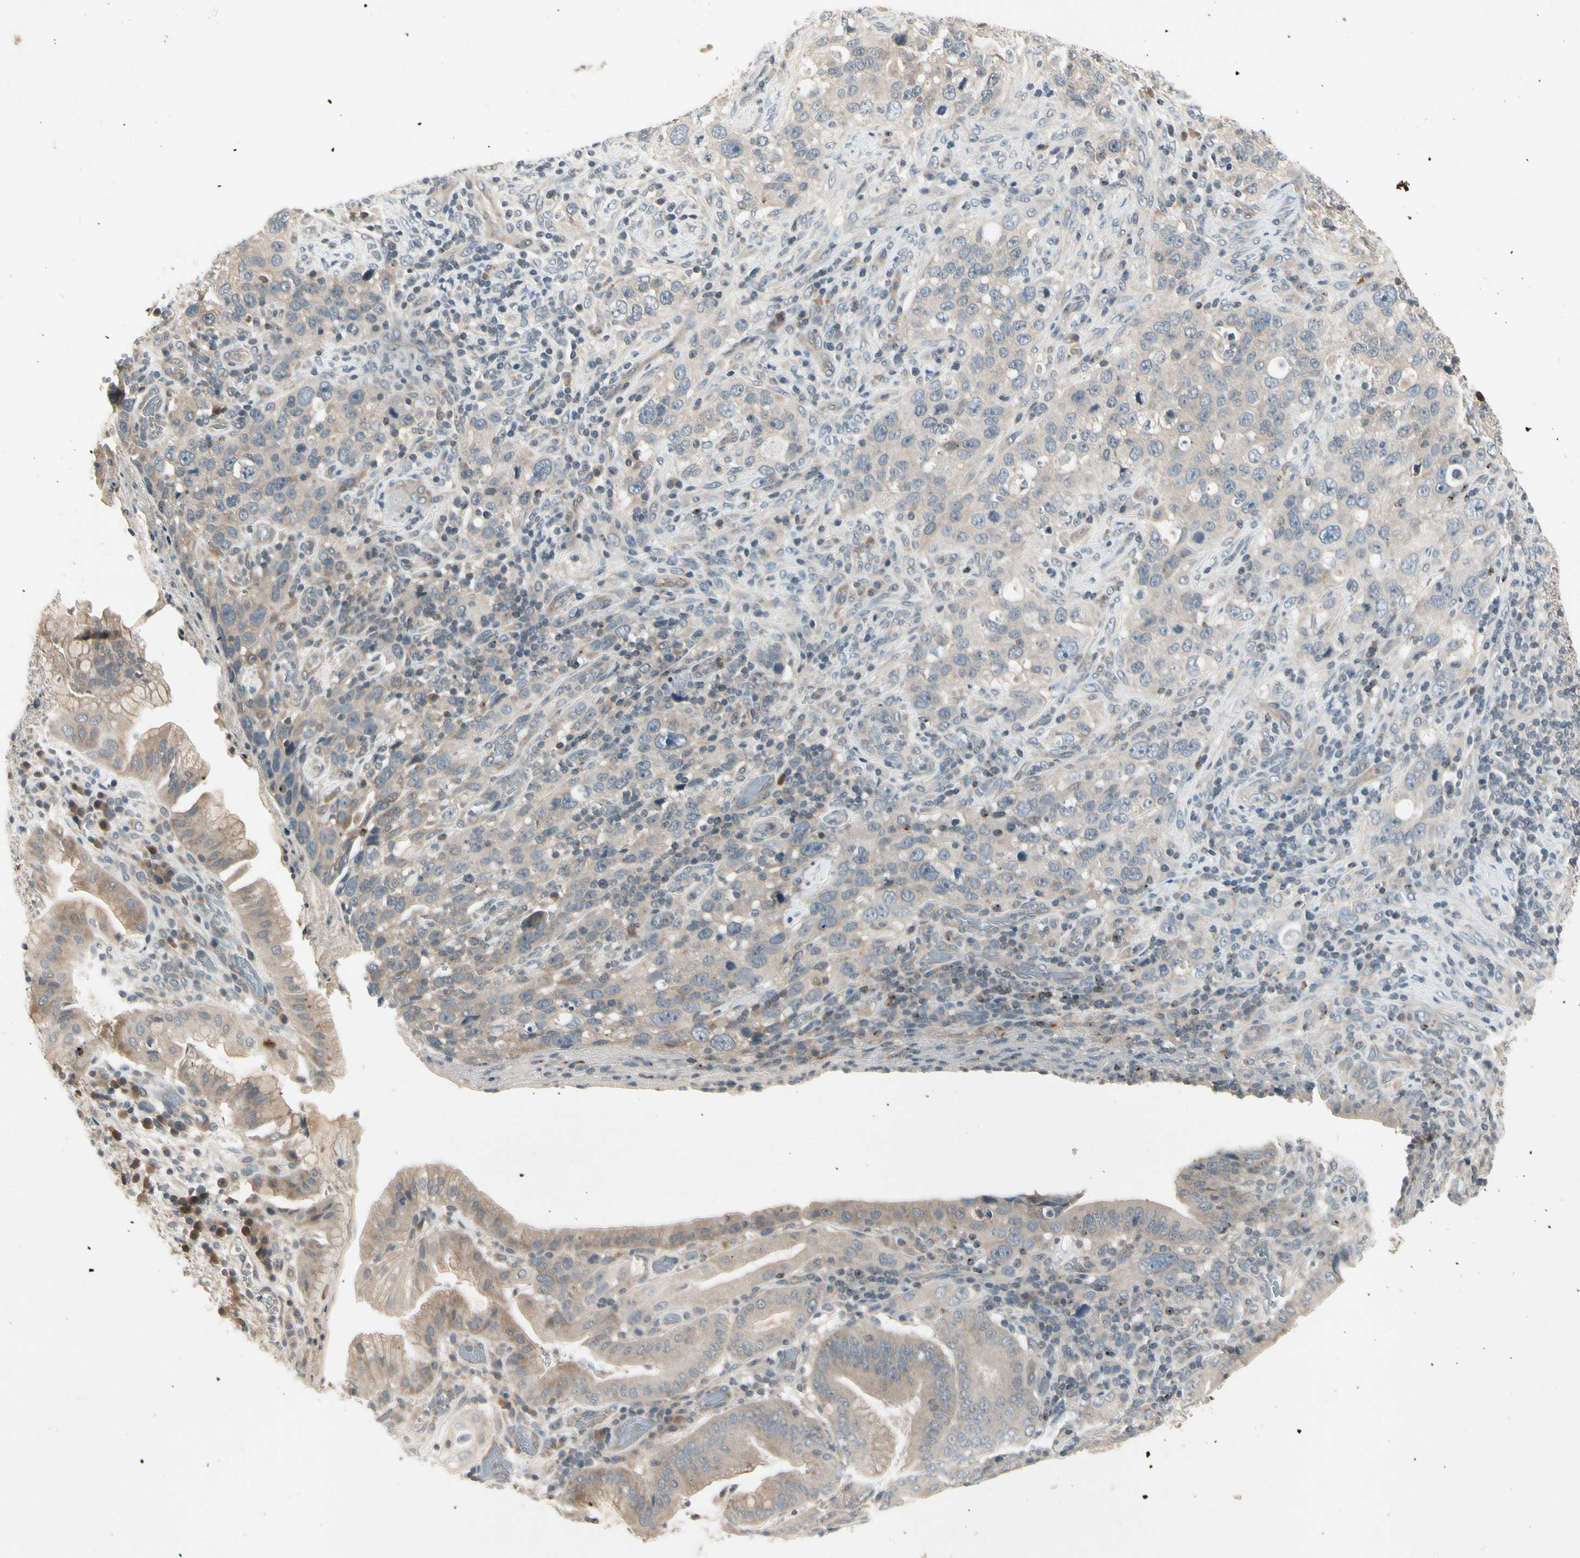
{"staining": {"intensity": "weak", "quantity": ">75%", "location": "cytoplasmic/membranous"}, "tissue": "stomach cancer", "cell_type": "Tumor cells", "image_type": "cancer", "snomed": [{"axis": "morphology", "description": "Normal tissue, NOS"}, {"axis": "morphology", "description": "Adenocarcinoma, NOS"}, {"axis": "topography", "description": "Stomach"}], "caption": "Tumor cells show low levels of weak cytoplasmic/membranous staining in about >75% of cells in human adenocarcinoma (stomach).", "gene": "CCL4", "patient": {"sex": "male", "age": 48}}